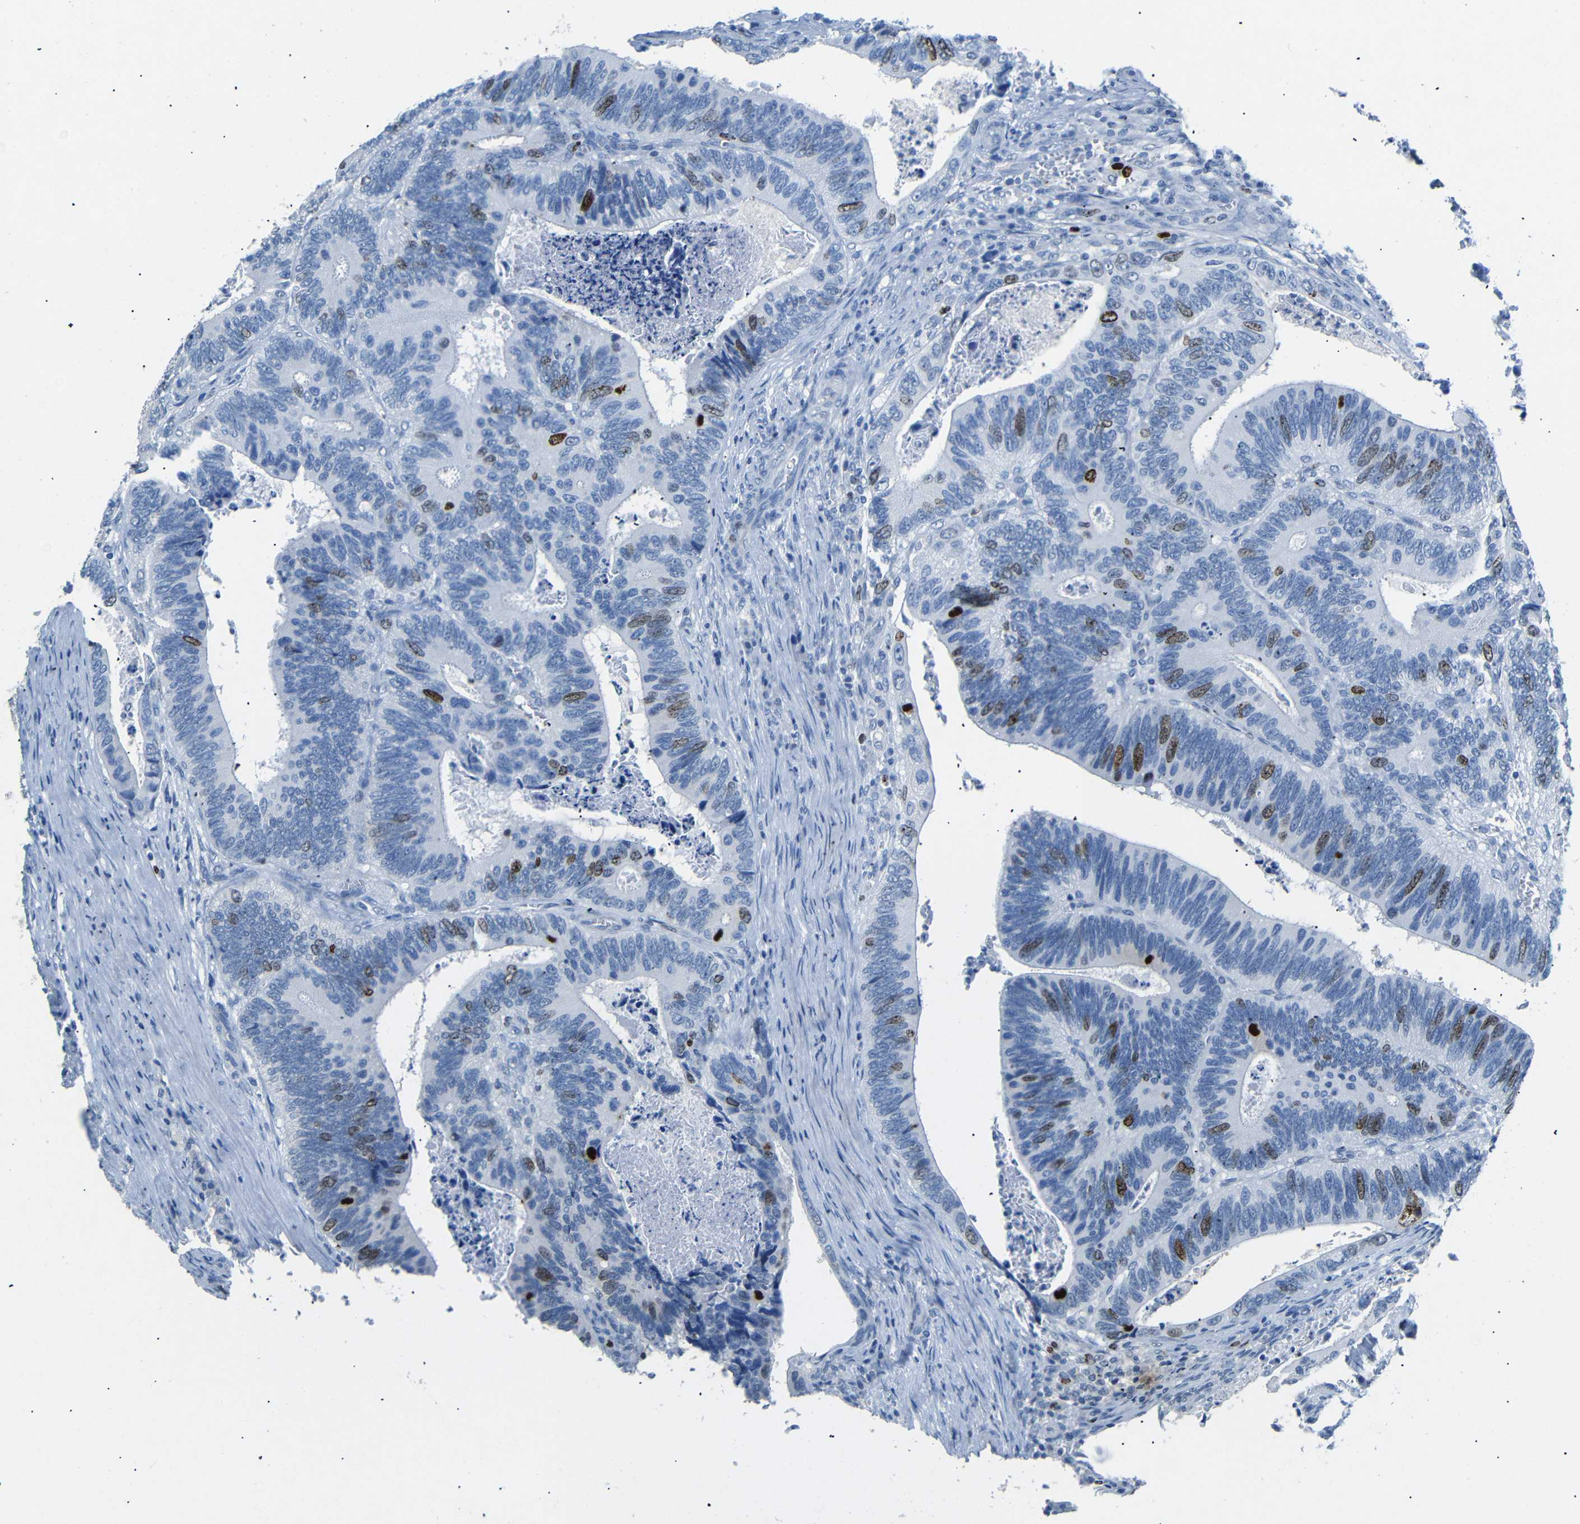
{"staining": {"intensity": "moderate", "quantity": "<25%", "location": "nuclear"}, "tissue": "colorectal cancer", "cell_type": "Tumor cells", "image_type": "cancer", "snomed": [{"axis": "morphology", "description": "Inflammation, NOS"}, {"axis": "morphology", "description": "Adenocarcinoma, NOS"}, {"axis": "topography", "description": "Colon"}], "caption": "IHC micrograph of neoplastic tissue: adenocarcinoma (colorectal) stained using immunohistochemistry (IHC) shows low levels of moderate protein expression localized specifically in the nuclear of tumor cells, appearing as a nuclear brown color.", "gene": "INCENP", "patient": {"sex": "male", "age": 72}}